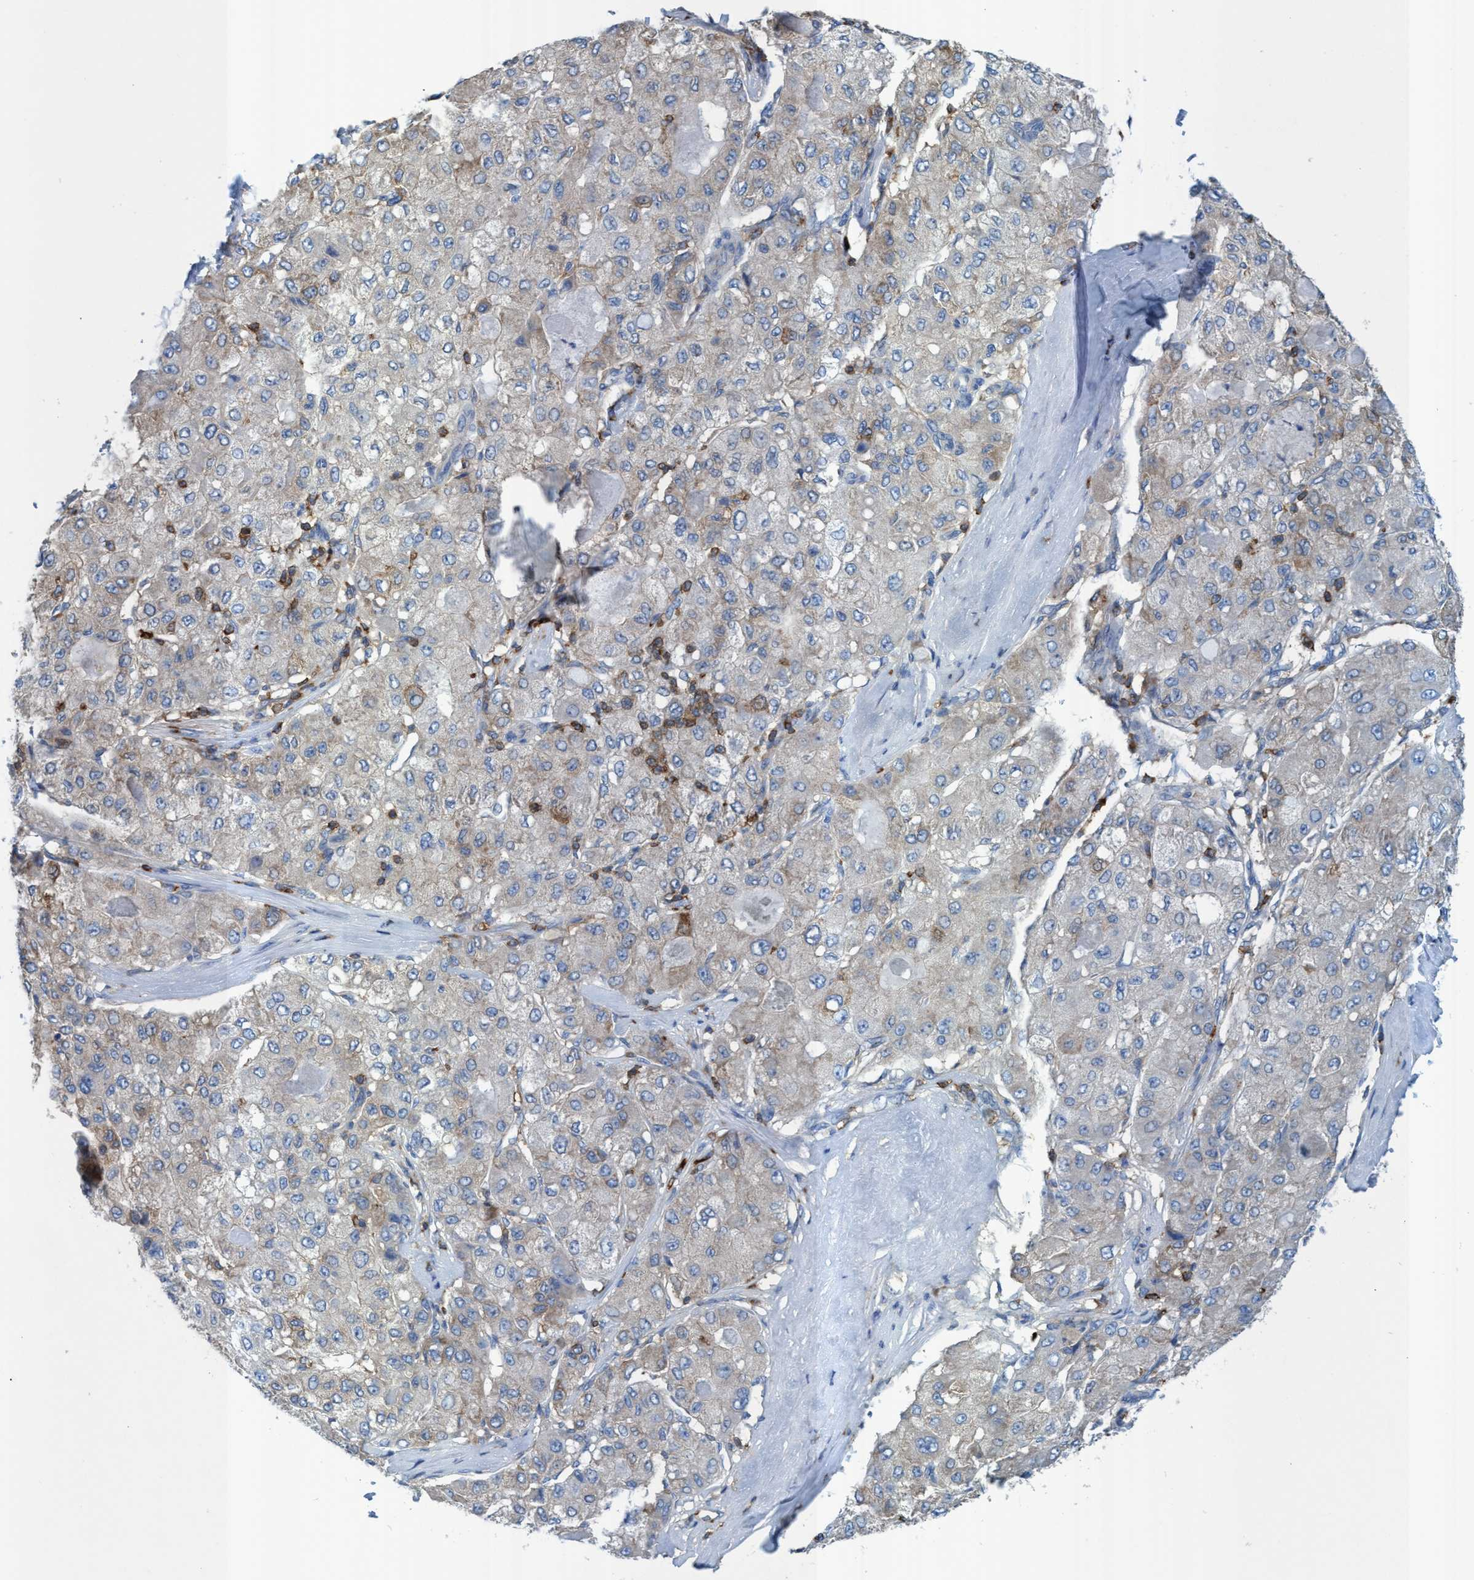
{"staining": {"intensity": "weak", "quantity": "<25%", "location": "cytoplasmic/membranous"}, "tissue": "liver cancer", "cell_type": "Tumor cells", "image_type": "cancer", "snomed": [{"axis": "morphology", "description": "Carcinoma, Hepatocellular, NOS"}, {"axis": "topography", "description": "Liver"}], "caption": "Immunohistochemistry of liver cancer demonstrates no positivity in tumor cells. The staining is performed using DAB (3,3'-diaminobenzidine) brown chromogen with nuclei counter-stained in using hematoxylin.", "gene": "EZR", "patient": {"sex": "male", "age": 80}}